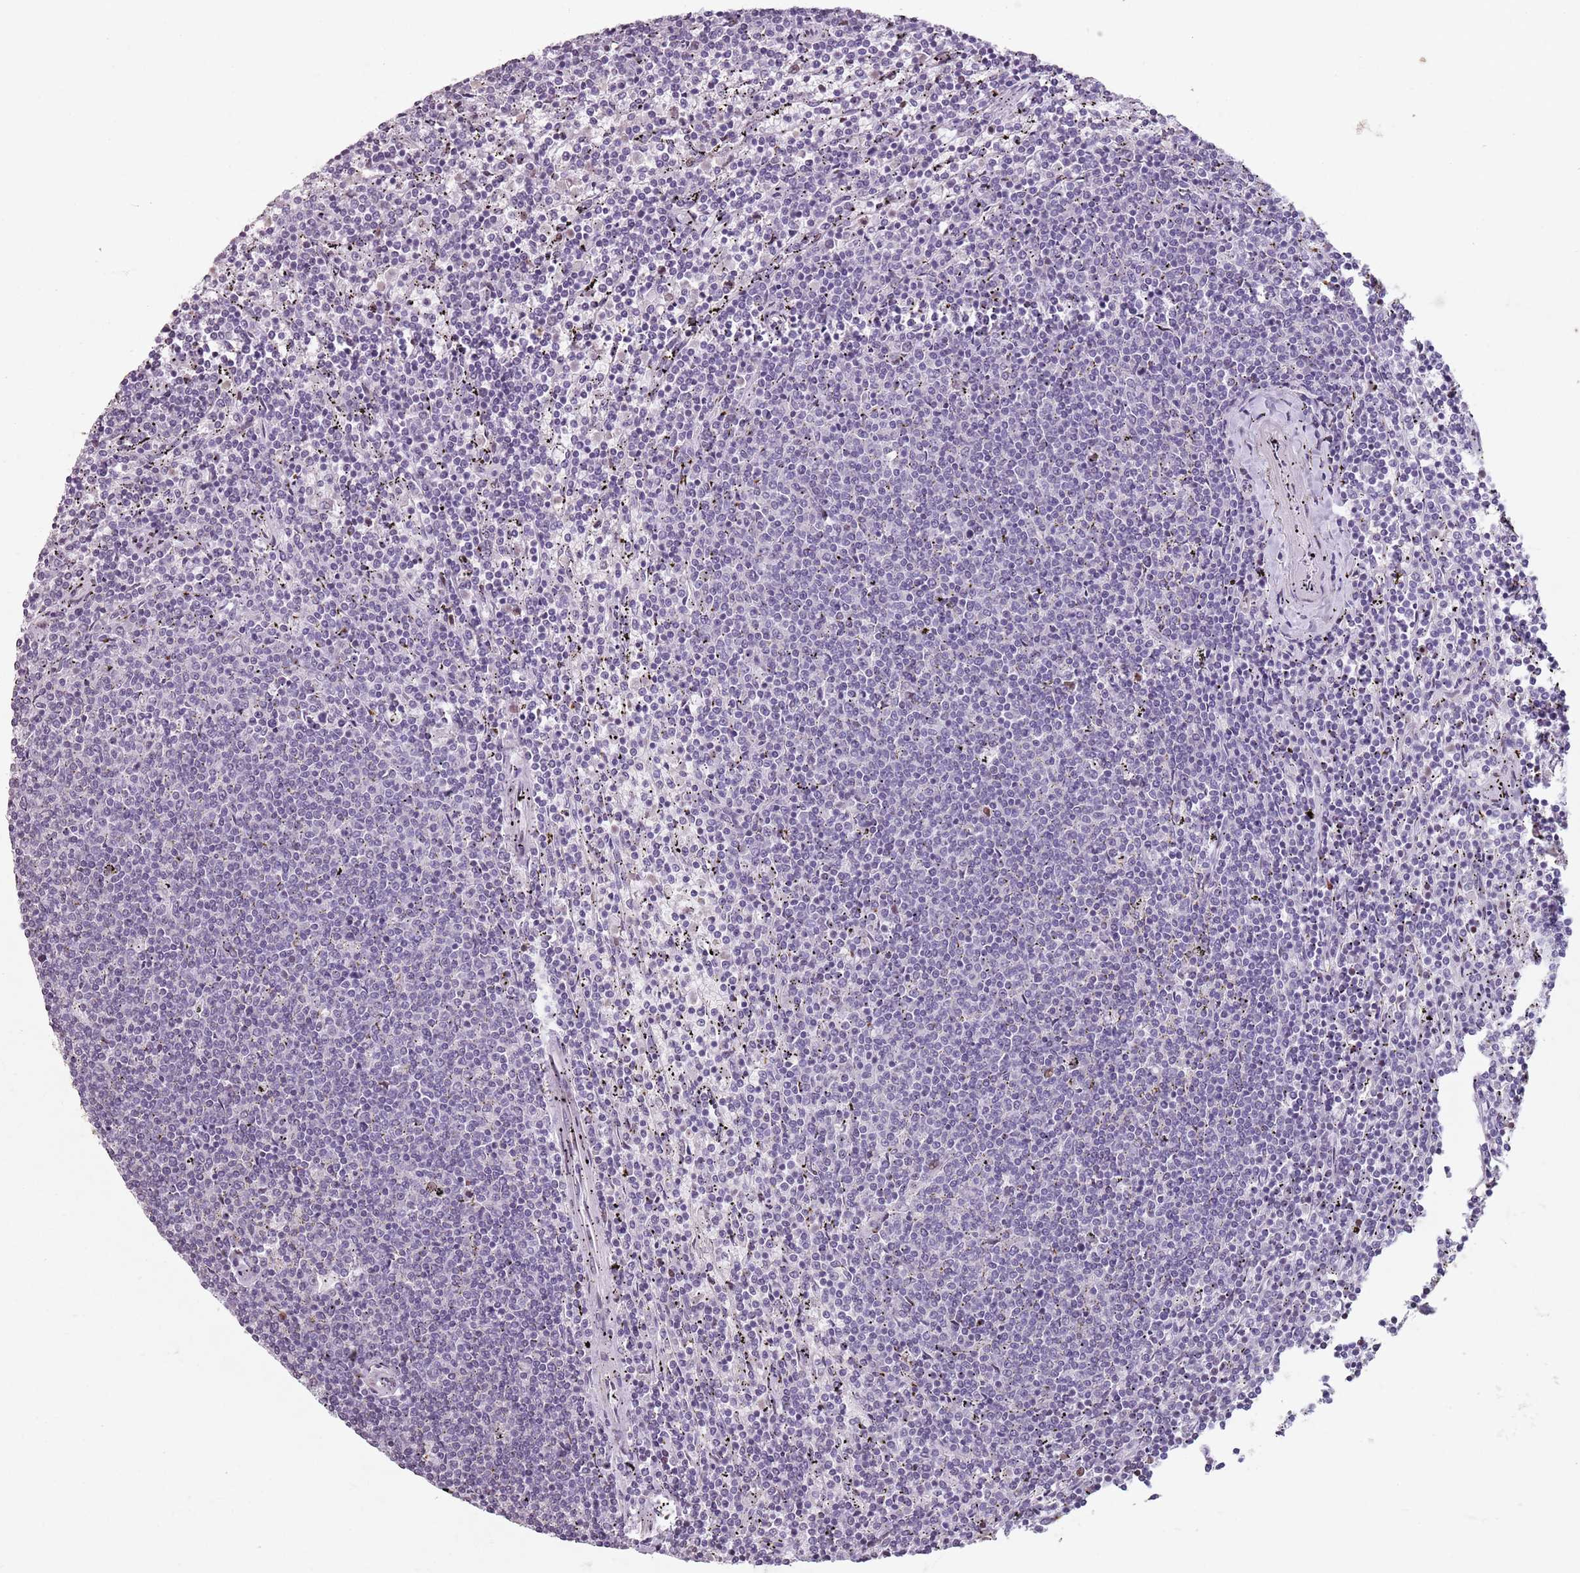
{"staining": {"intensity": "negative", "quantity": "none", "location": "none"}, "tissue": "lymphoma", "cell_type": "Tumor cells", "image_type": "cancer", "snomed": [{"axis": "morphology", "description": "Malignant lymphoma, non-Hodgkin's type, Low grade"}, {"axis": "topography", "description": "Spleen"}], "caption": "IHC micrograph of neoplastic tissue: low-grade malignant lymphoma, non-Hodgkin's type stained with DAB (3,3'-diaminobenzidine) exhibits no significant protein positivity in tumor cells.", "gene": "TMC4", "patient": {"sex": "female", "age": 50}}